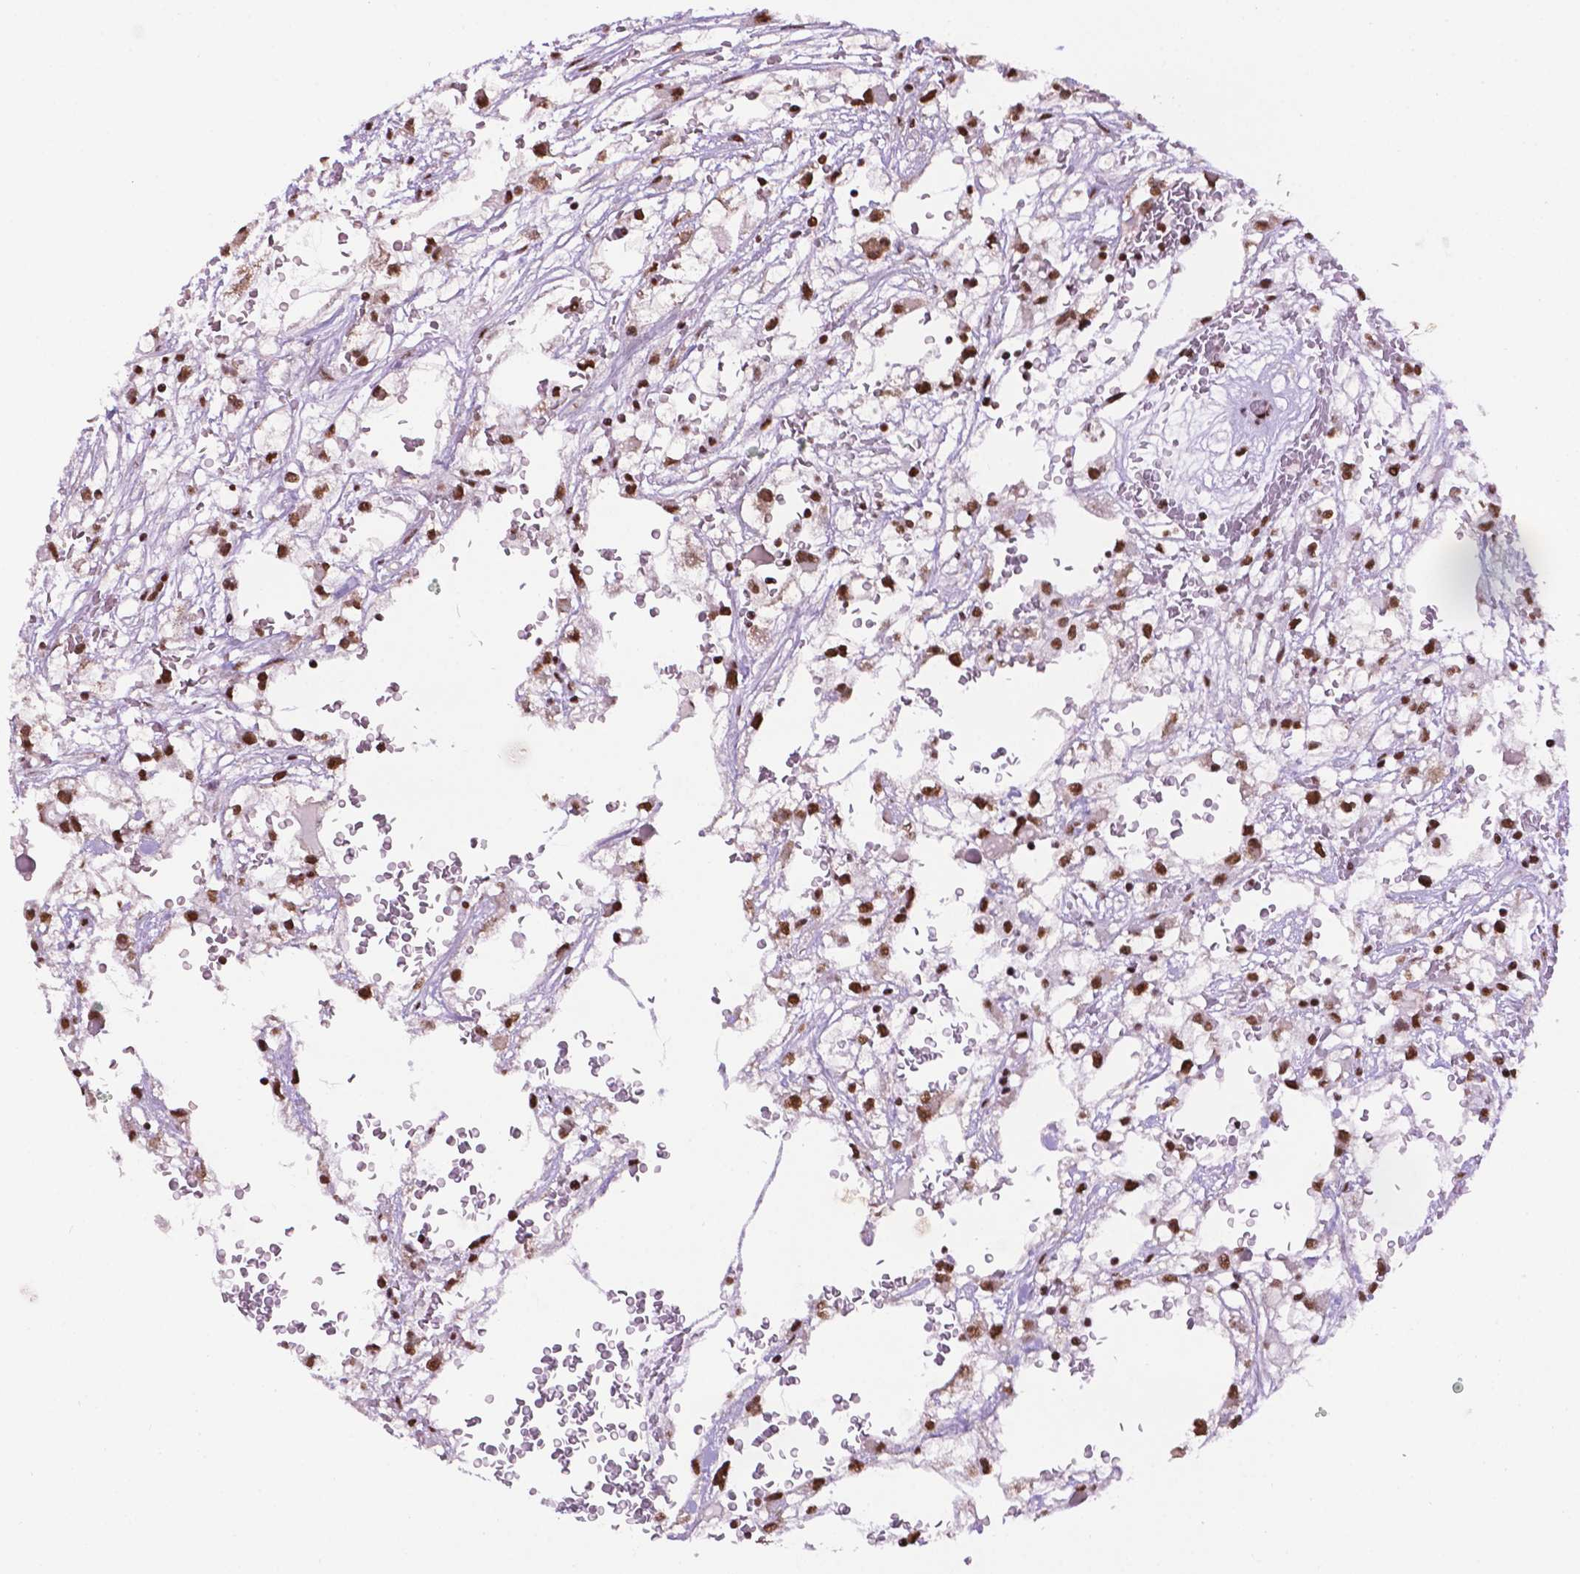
{"staining": {"intensity": "strong", "quantity": ">75%", "location": "nuclear"}, "tissue": "renal cancer", "cell_type": "Tumor cells", "image_type": "cancer", "snomed": [{"axis": "morphology", "description": "Adenocarcinoma, NOS"}, {"axis": "topography", "description": "Kidney"}], "caption": "Brown immunohistochemical staining in renal cancer (adenocarcinoma) exhibits strong nuclear staining in about >75% of tumor cells.", "gene": "CCAR2", "patient": {"sex": "male", "age": 59}}